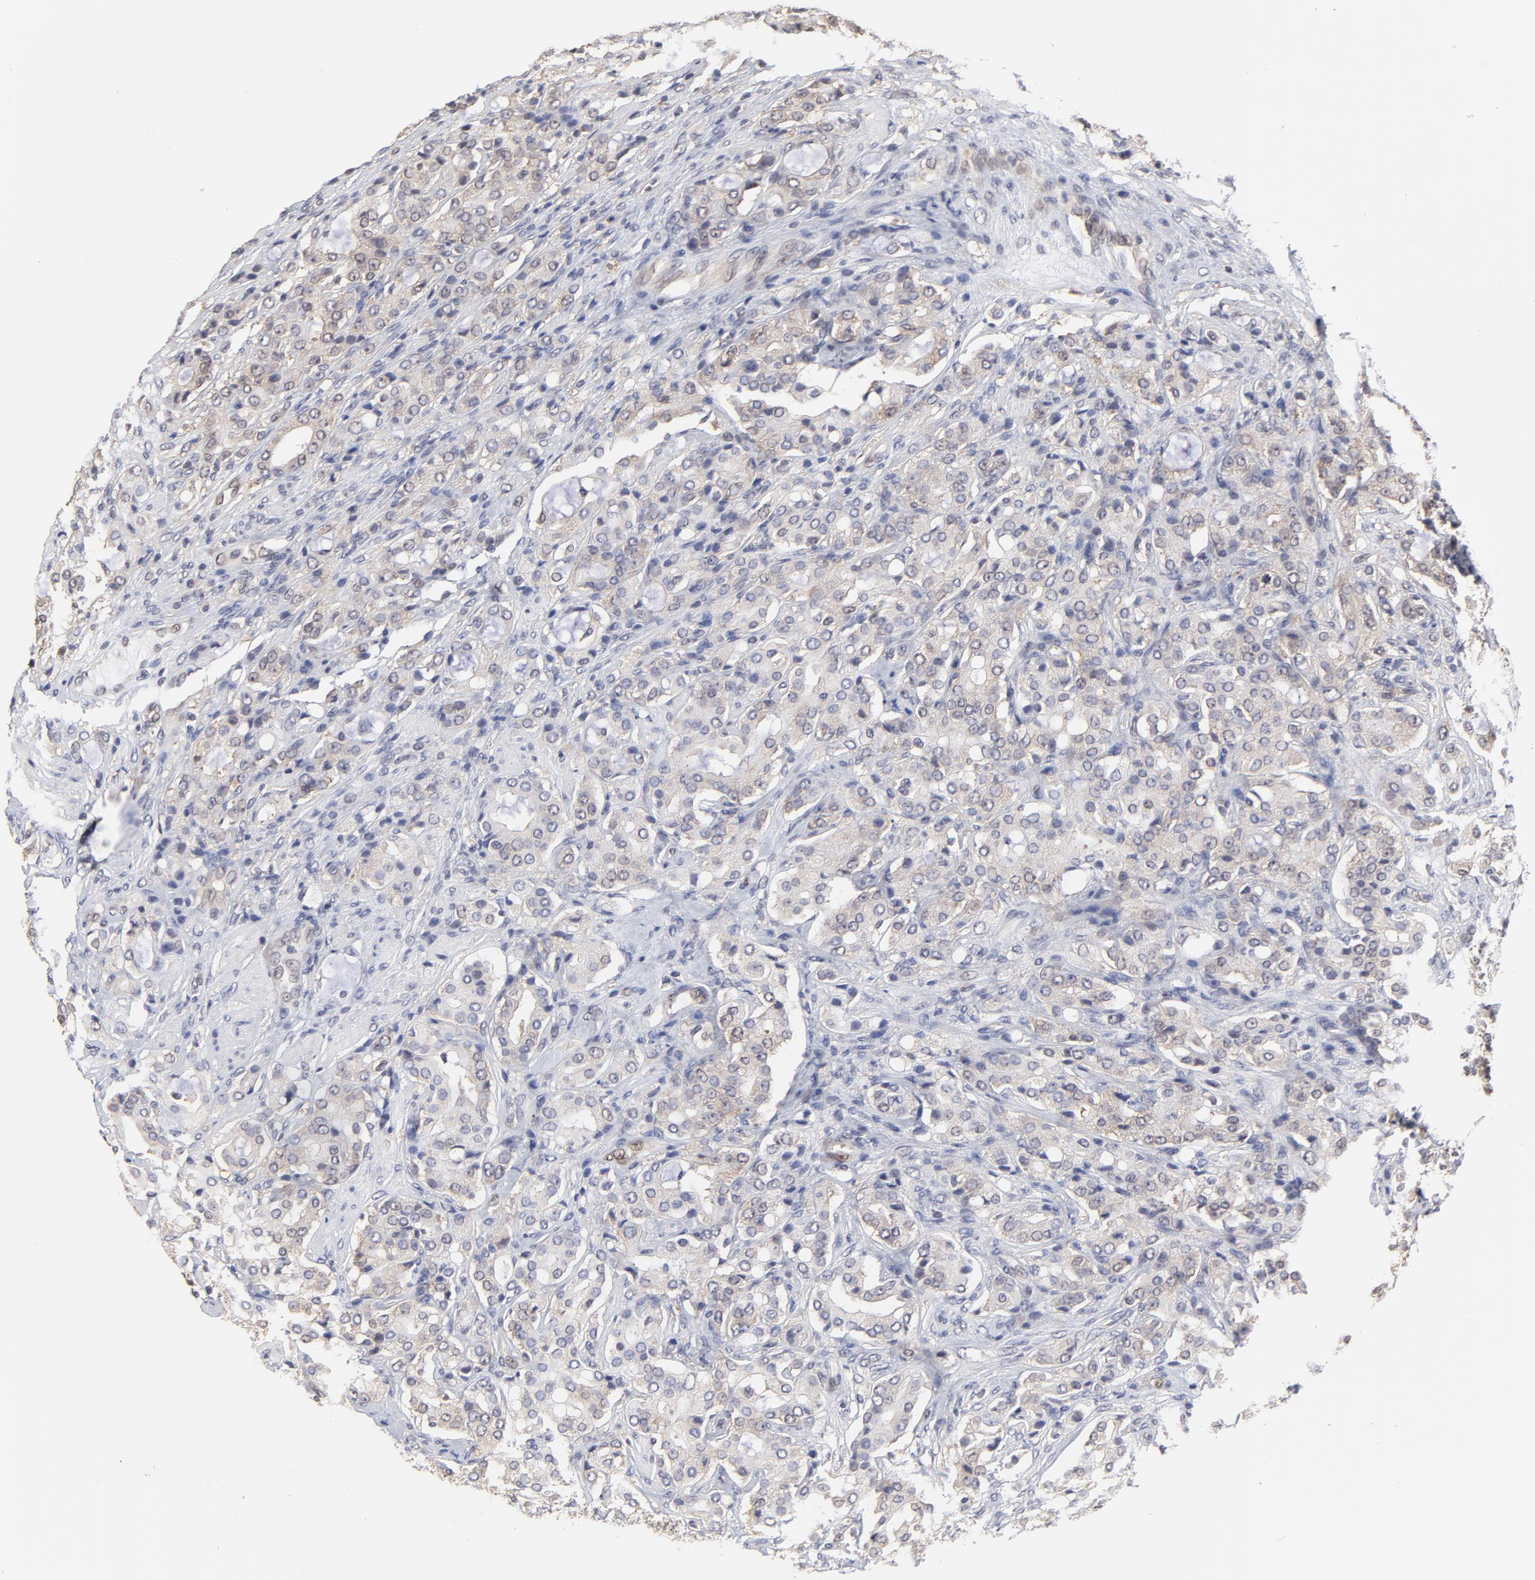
{"staining": {"intensity": "weak", "quantity": "<25%", "location": "cytoplasmic/membranous"}, "tissue": "prostate cancer", "cell_type": "Tumor cells", "image_type": "cancer", "snomed": [{"axis": "morphology", "description": "Adenocarcinoma, High grade"}, {"axis": "topography", "description": "Prostate"}], "caption": "Prostate high-grade adenocarcinoma was stained to show a protein in brown. There is no significant staining in tumor cells.", "gene": "CCT2", "patient": {"sex": "male", "age": 72}}